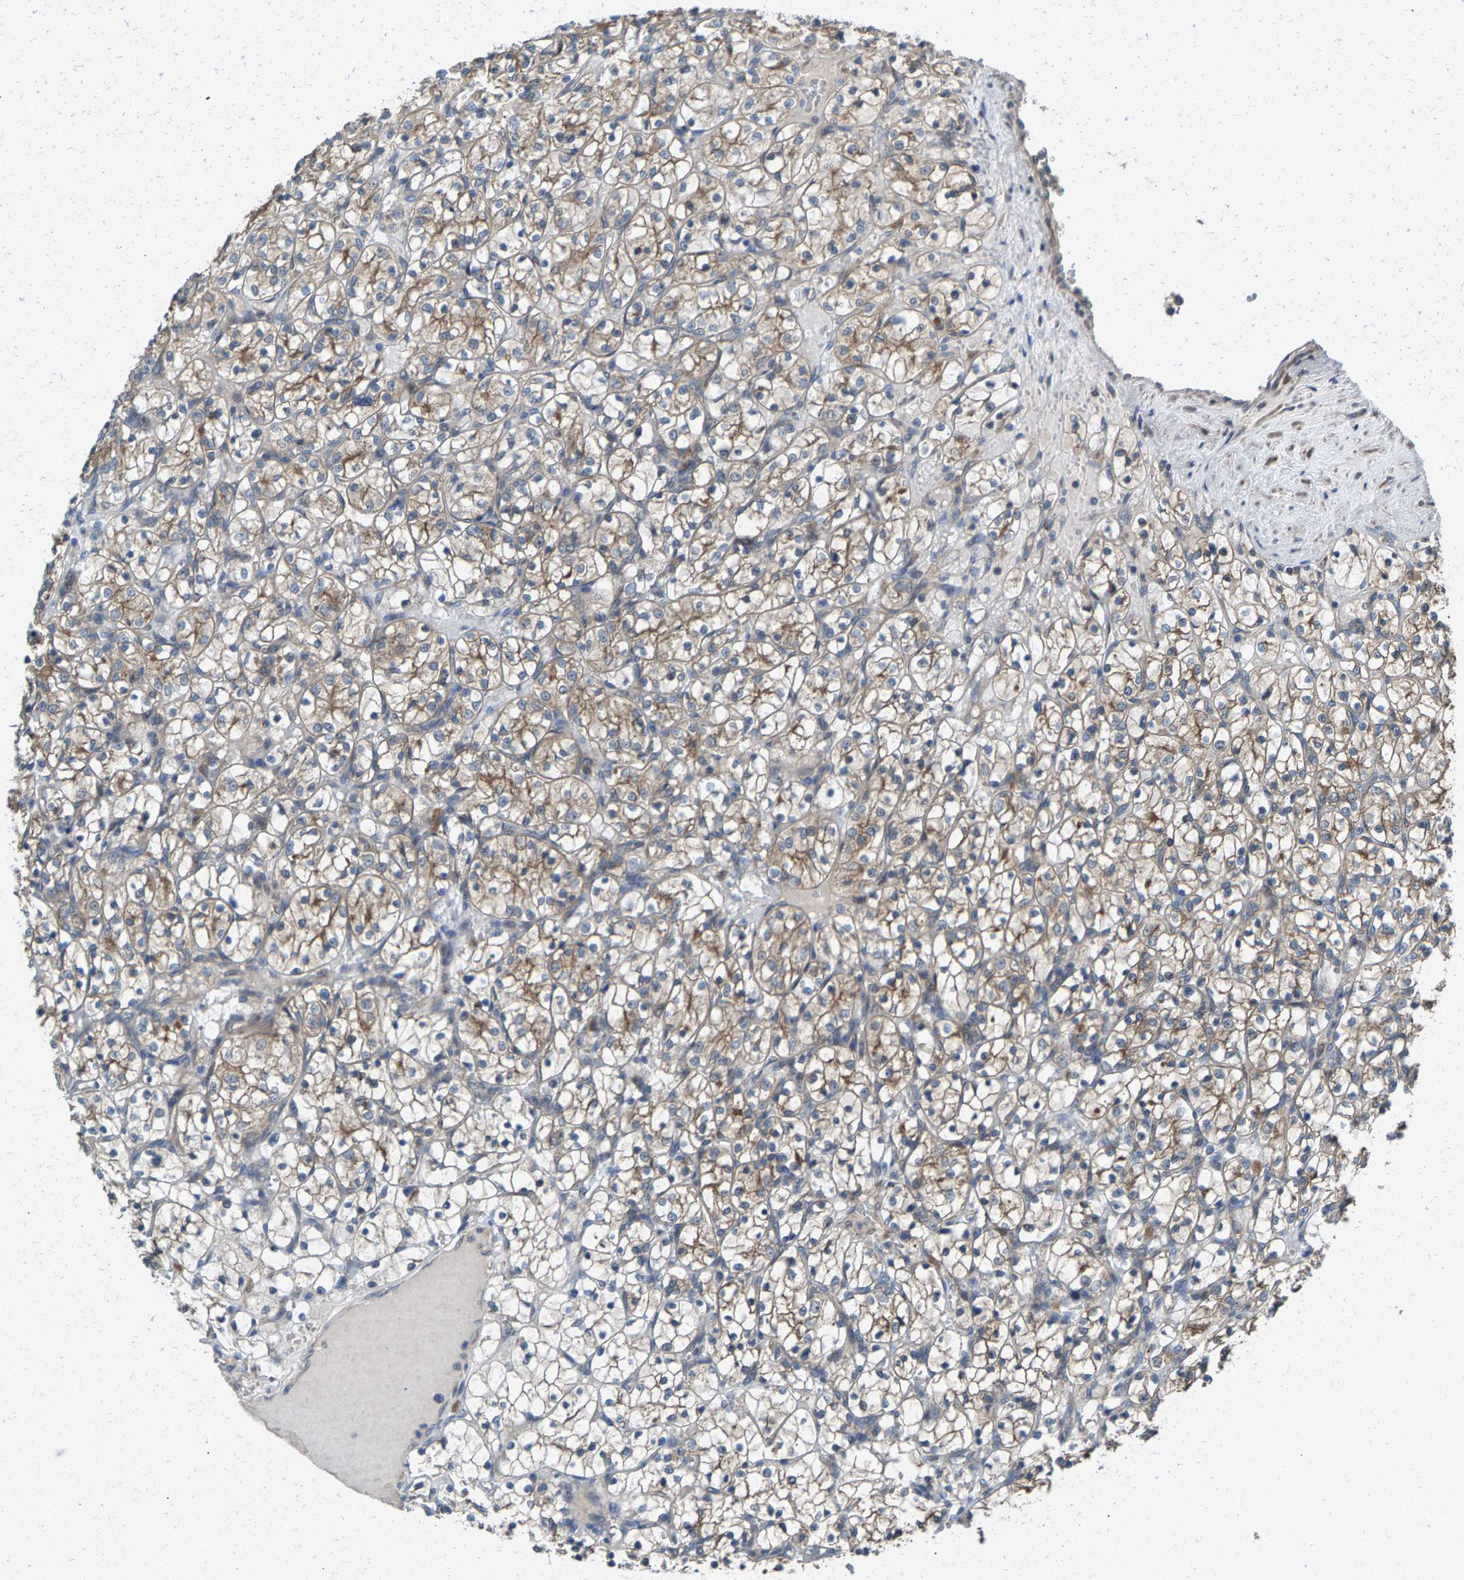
{"staining": {"intensity": "weak", "quantity": ">75%", "location": "cytoplasmic/membranous"}, "tissue": "renal cancer", "cell_type": "Tumor cells", "image_type": "cancer", "snomed": [{"axis": "morphology", "description": "Adenocarcinoma, NOS"}, {"axis": "topography", "description": "Kidney"}], "caption": "An IHC image of neoplastic tissue is shown. Protein staining in brown highlights weak cytoplasmic/membranous positivity in renal adenocarcinoma within tumor cells.", "gene": "MRM1", "patient": {"sex": "female", "age": 69}}